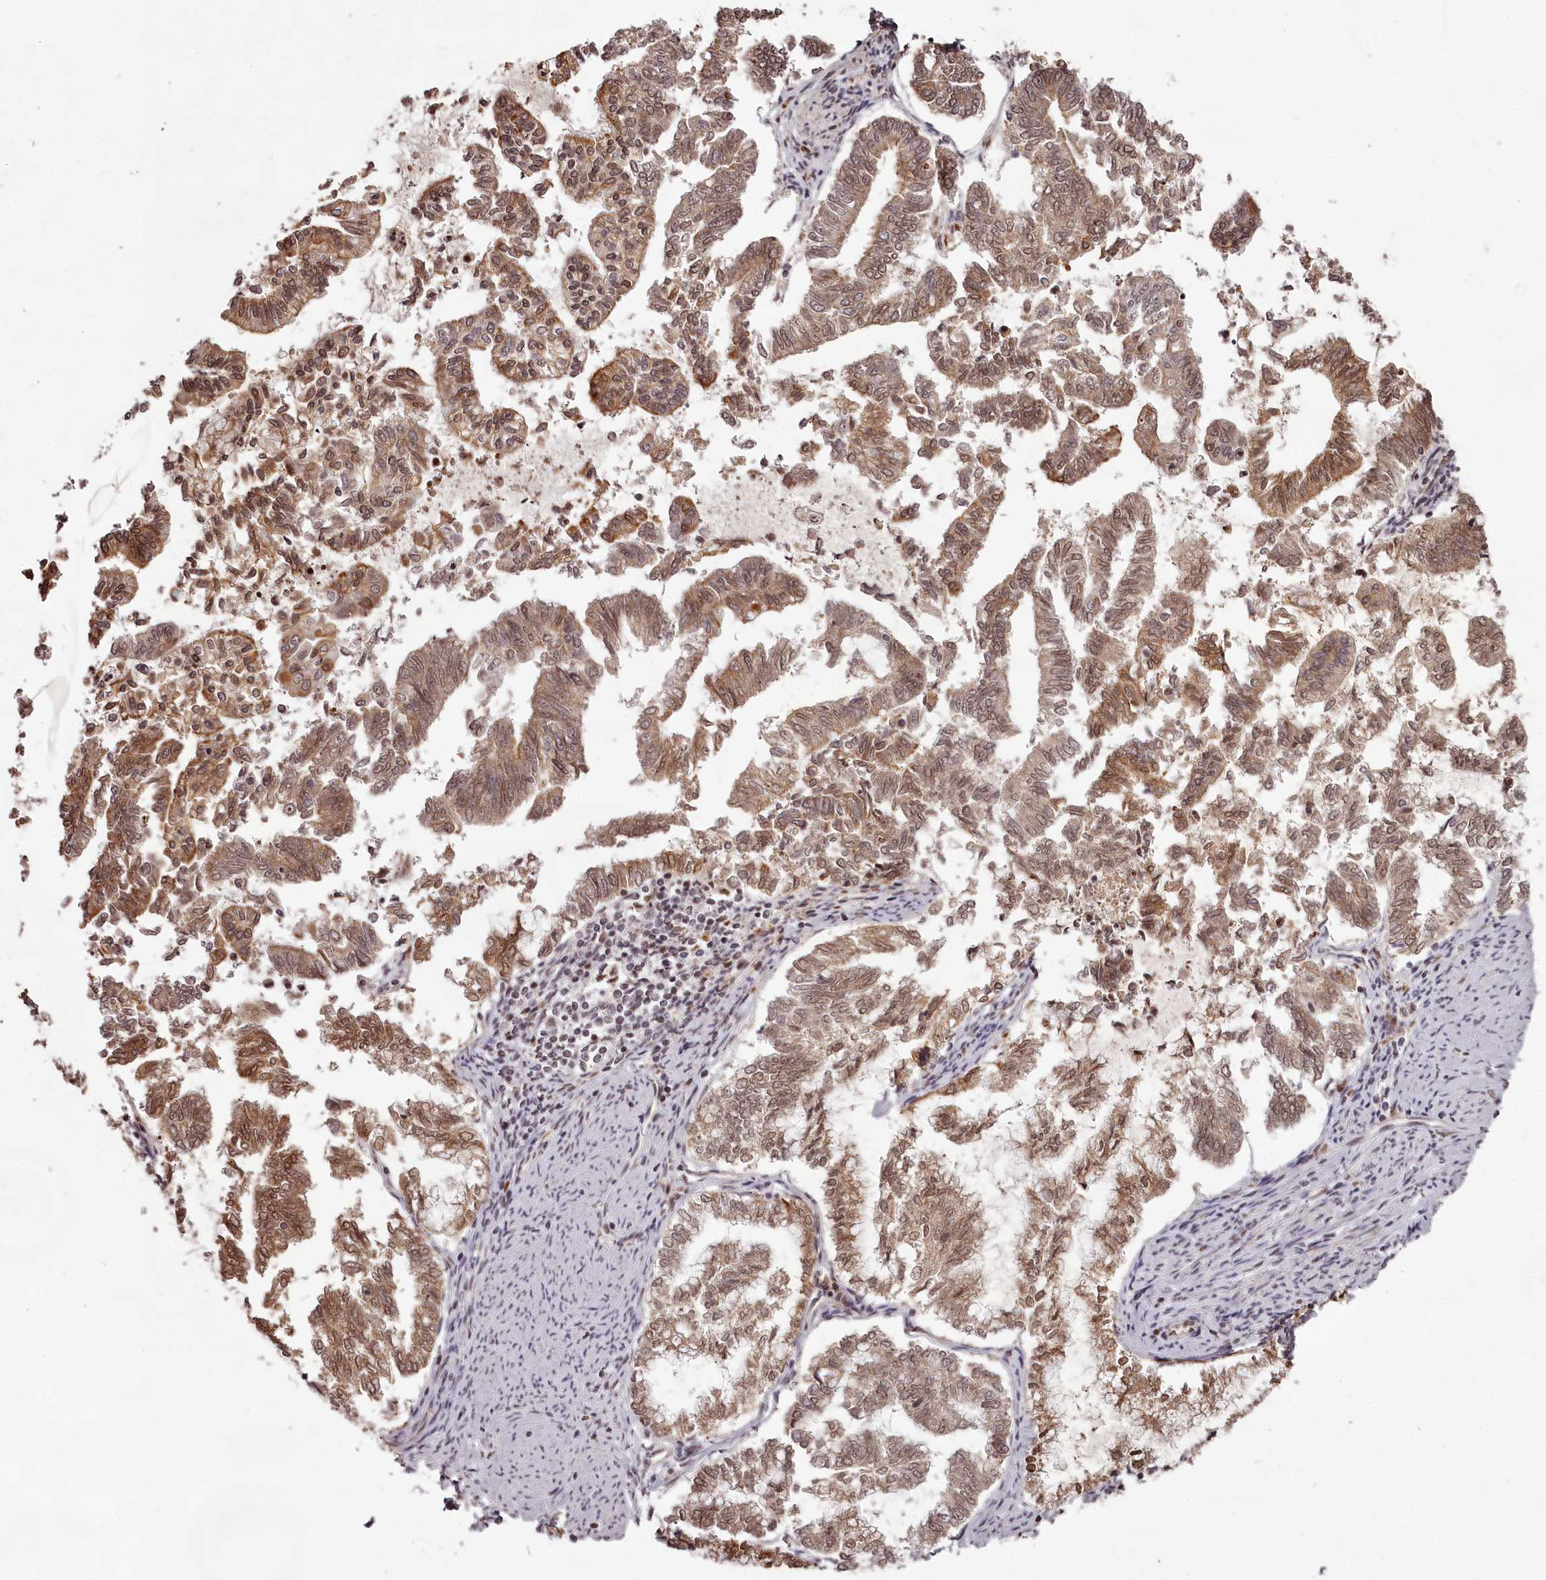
{"staining": {"intensity": "moderate", "quantity": ">75%", "location": "cytoplasmic/membranous,nuclear"}, "tissue": "endometrial cancer", "cell_type": "Tumor cells", "image_type": "cancer", "snomed": [{"axis": "morphology", "description": "Adenocarcinoma, NOS"}, {"axis": "topography", "description": "Endometrium"}], "caption": "This is a micrograph of immunohistochemistry staining of endometrial cancer (adenocarcinoma), which shows moderate staining in the cytoplasmic/membranous and nuclear of tumor cells.", "gene": "THYN1", "patient": {"sex": "female", "age": 79}}